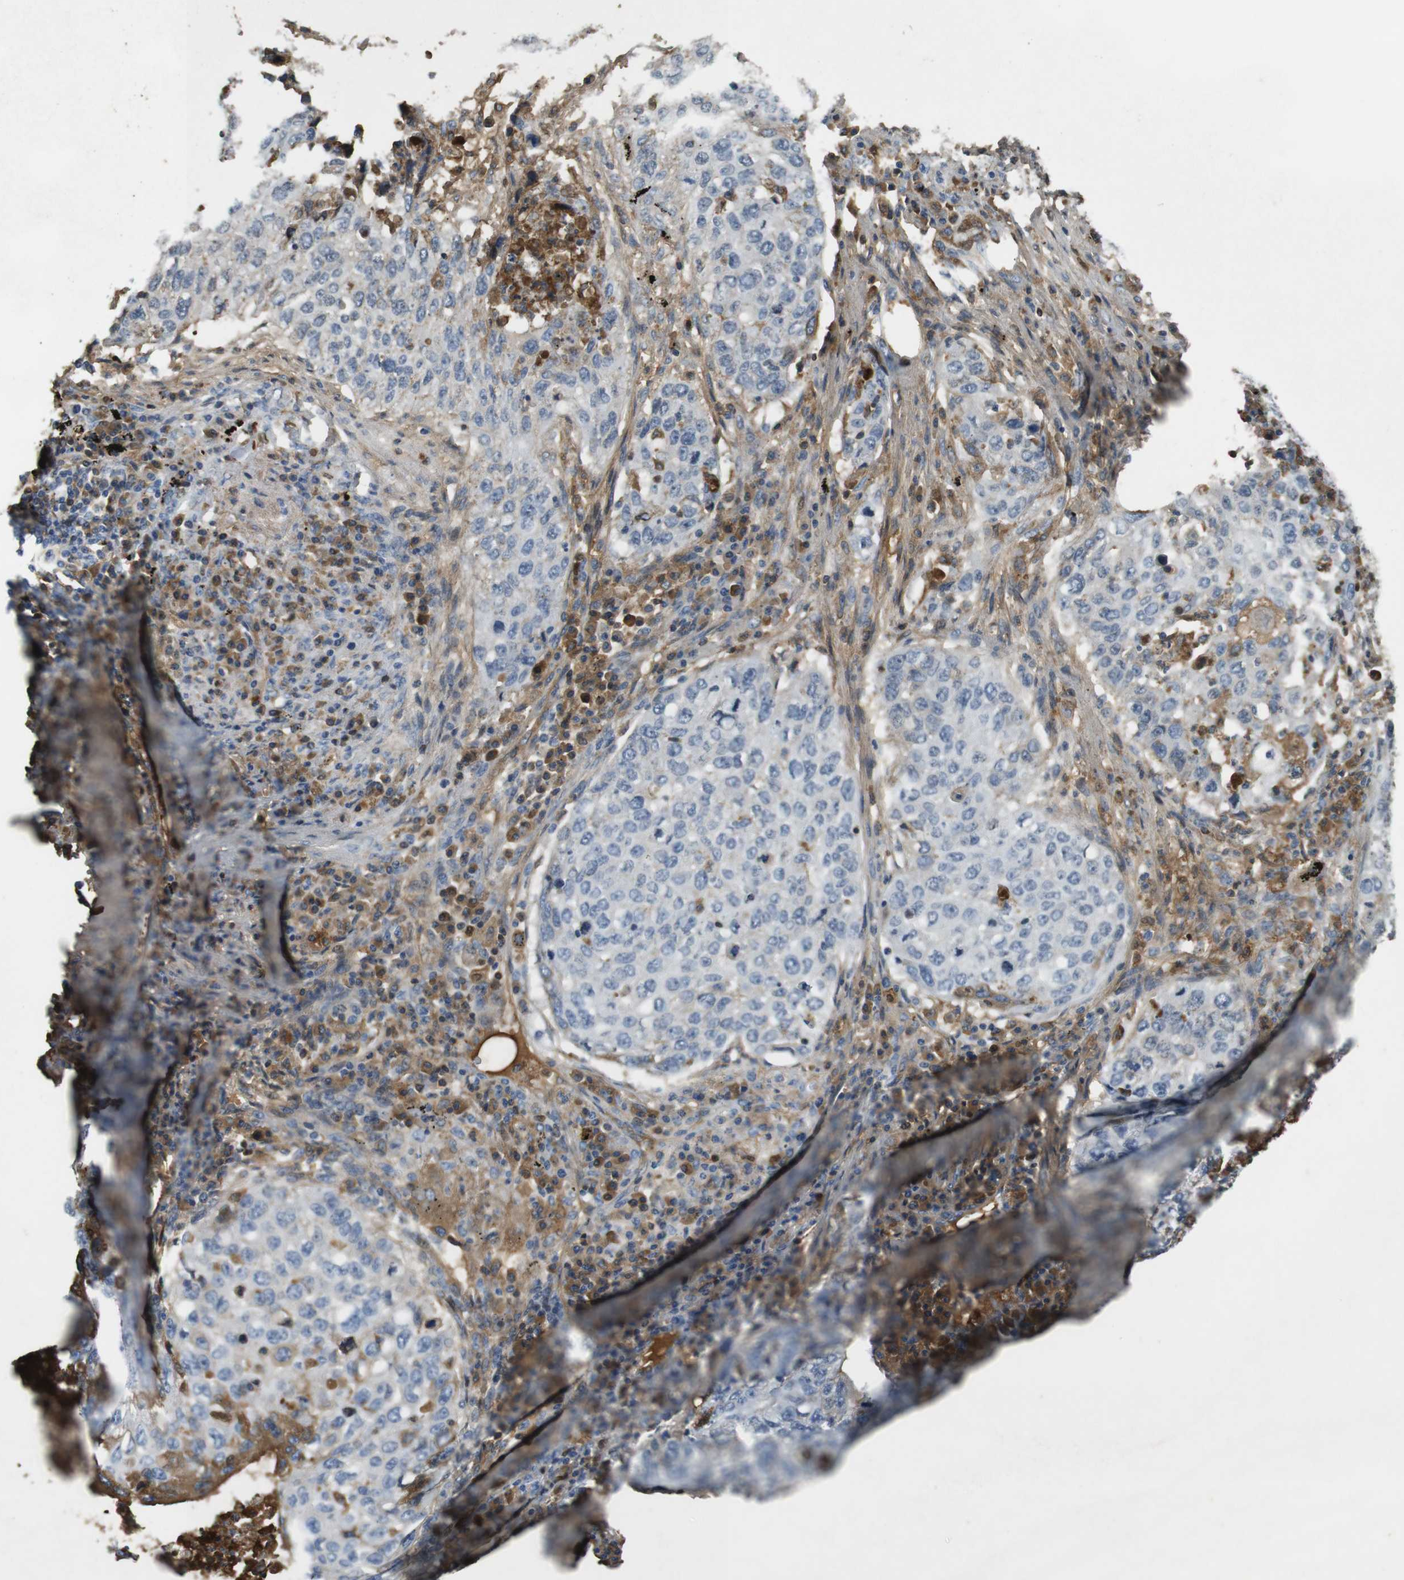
{"staining": {"intensity": "negative", "quantity": "none", "location": "none"}, "tissue": "lung cancer", "cell_type": "Tumor cells", "image_type": "cancer", "snomed": [{"axis": "morphology", "description": "Squamous cell carcinoma, NOS"}, {"axis": "topography", "description": "Lung"}], "caption": "Tumor cells are negative for brown protein staining in lung cancer (squamous cell carcinoma). Brightfield microscopy of IHC stained with DAB (3,3'-diaminobenzidine) (brown) and hematoxylin (blue), captured at high magnification.", "gene": "LTBP4", "patient": {"sex": "female", "age": 63}}